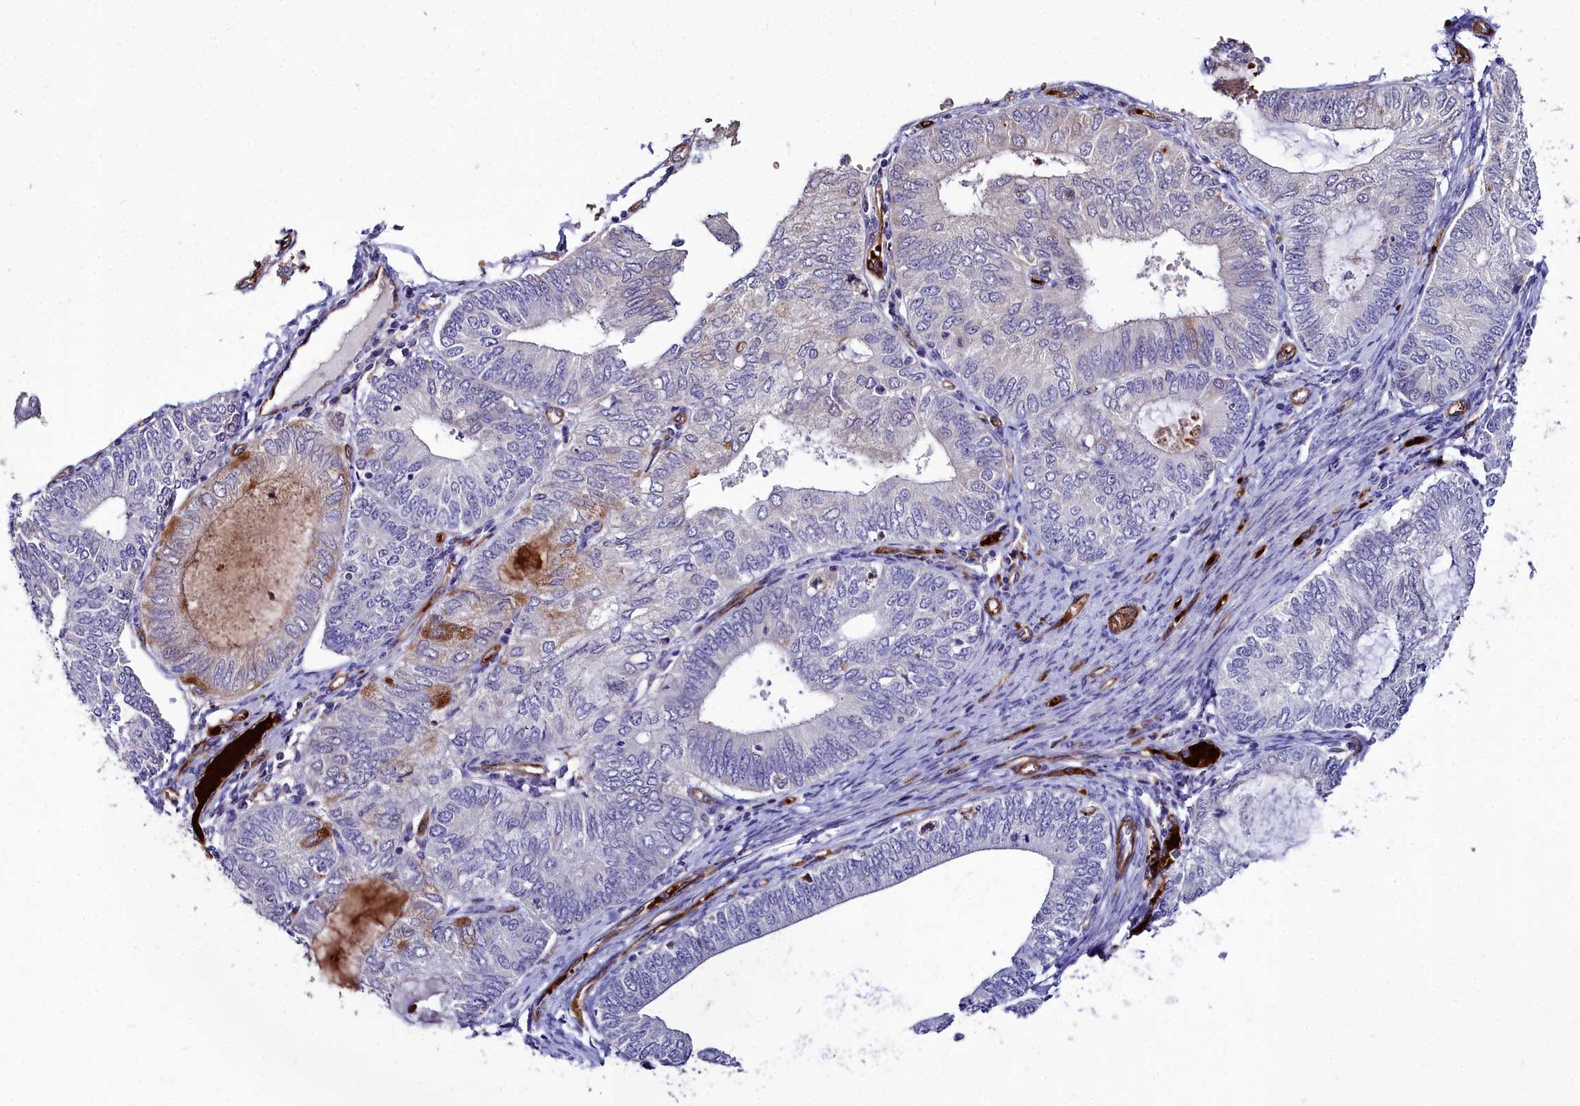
{"staining": {"intensity": "negative", "quantity": "none", "location": "none"}, "tissue": "endometrial cancer", "cell_type": "Tumor cells", "image_type": "cancer", "snomed": [{"axis": "morphology", "description": "Adenocarcinoma, NOS"}, {"axis": "topography", "description": "Endometrium"}], "caption": "A high-resolution histopathology image shows immunohistochemistry (IHC) staining of endometrial cancer, which reveals no significant staining in tumor cells.", "gene": "CYP4F11", "patient": {"sex": "female", "age": 68}}